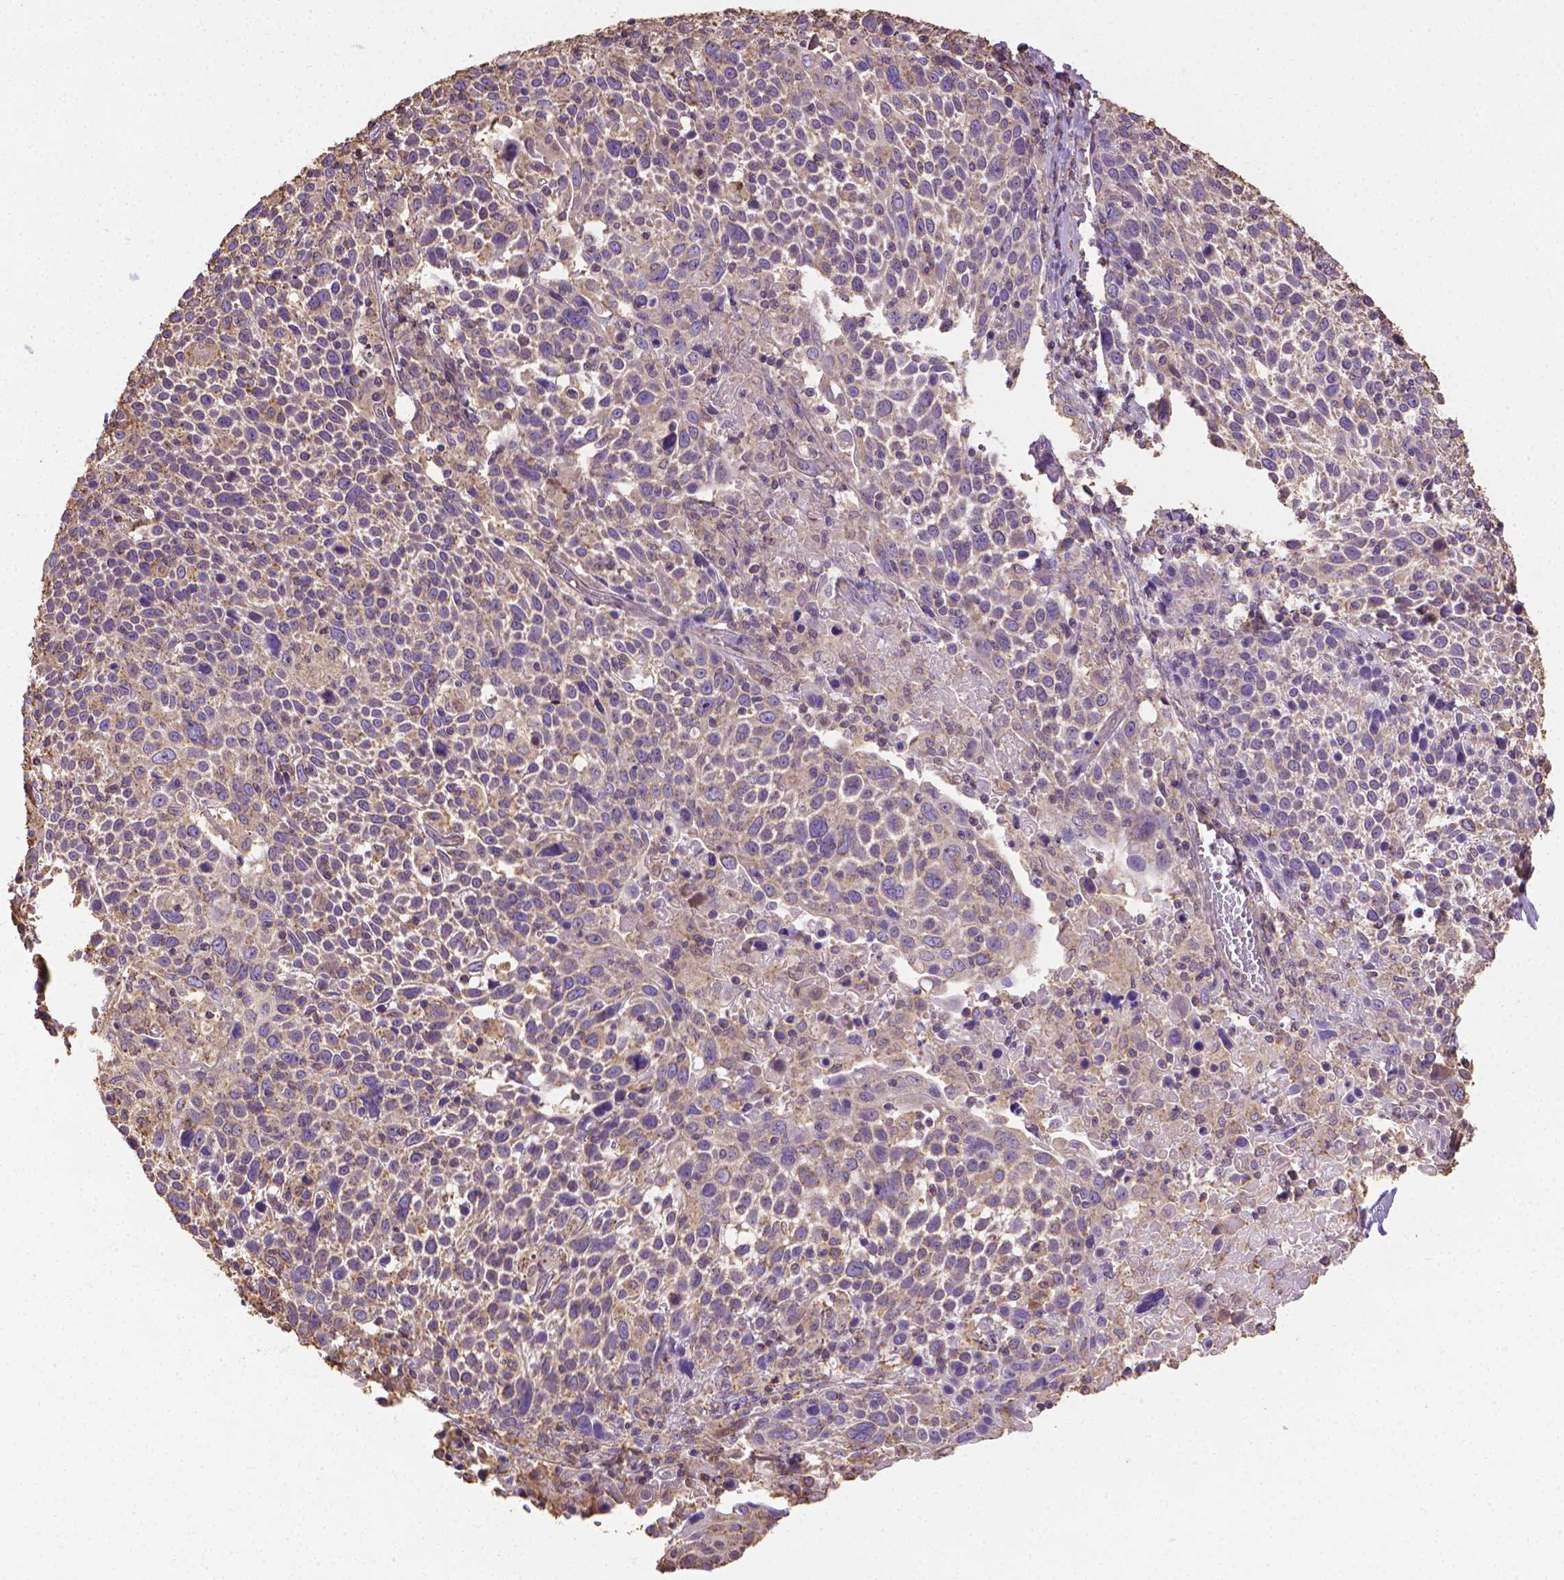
{"staining": {"intensity": "weak", "quantity": "<25%", "location": "cytoplasmic/membranous"}, "tissue": "cervical cancer", "cell_type": "Tumor cells", "image_type": "cancer", "snomed": [{"axis": "morphology", "description": "Squamous cell carcinoma, NOS"}, {"axis": "topography", "description": "Cervix"}], "caption": "High power microscopy micrograph of an immunohistochemistry photomicrograph of cervical cancer, revealing no significant staining in tumor cells.", "gene": "SLC51B", "patient": {"sex": "female", "age": 61}}